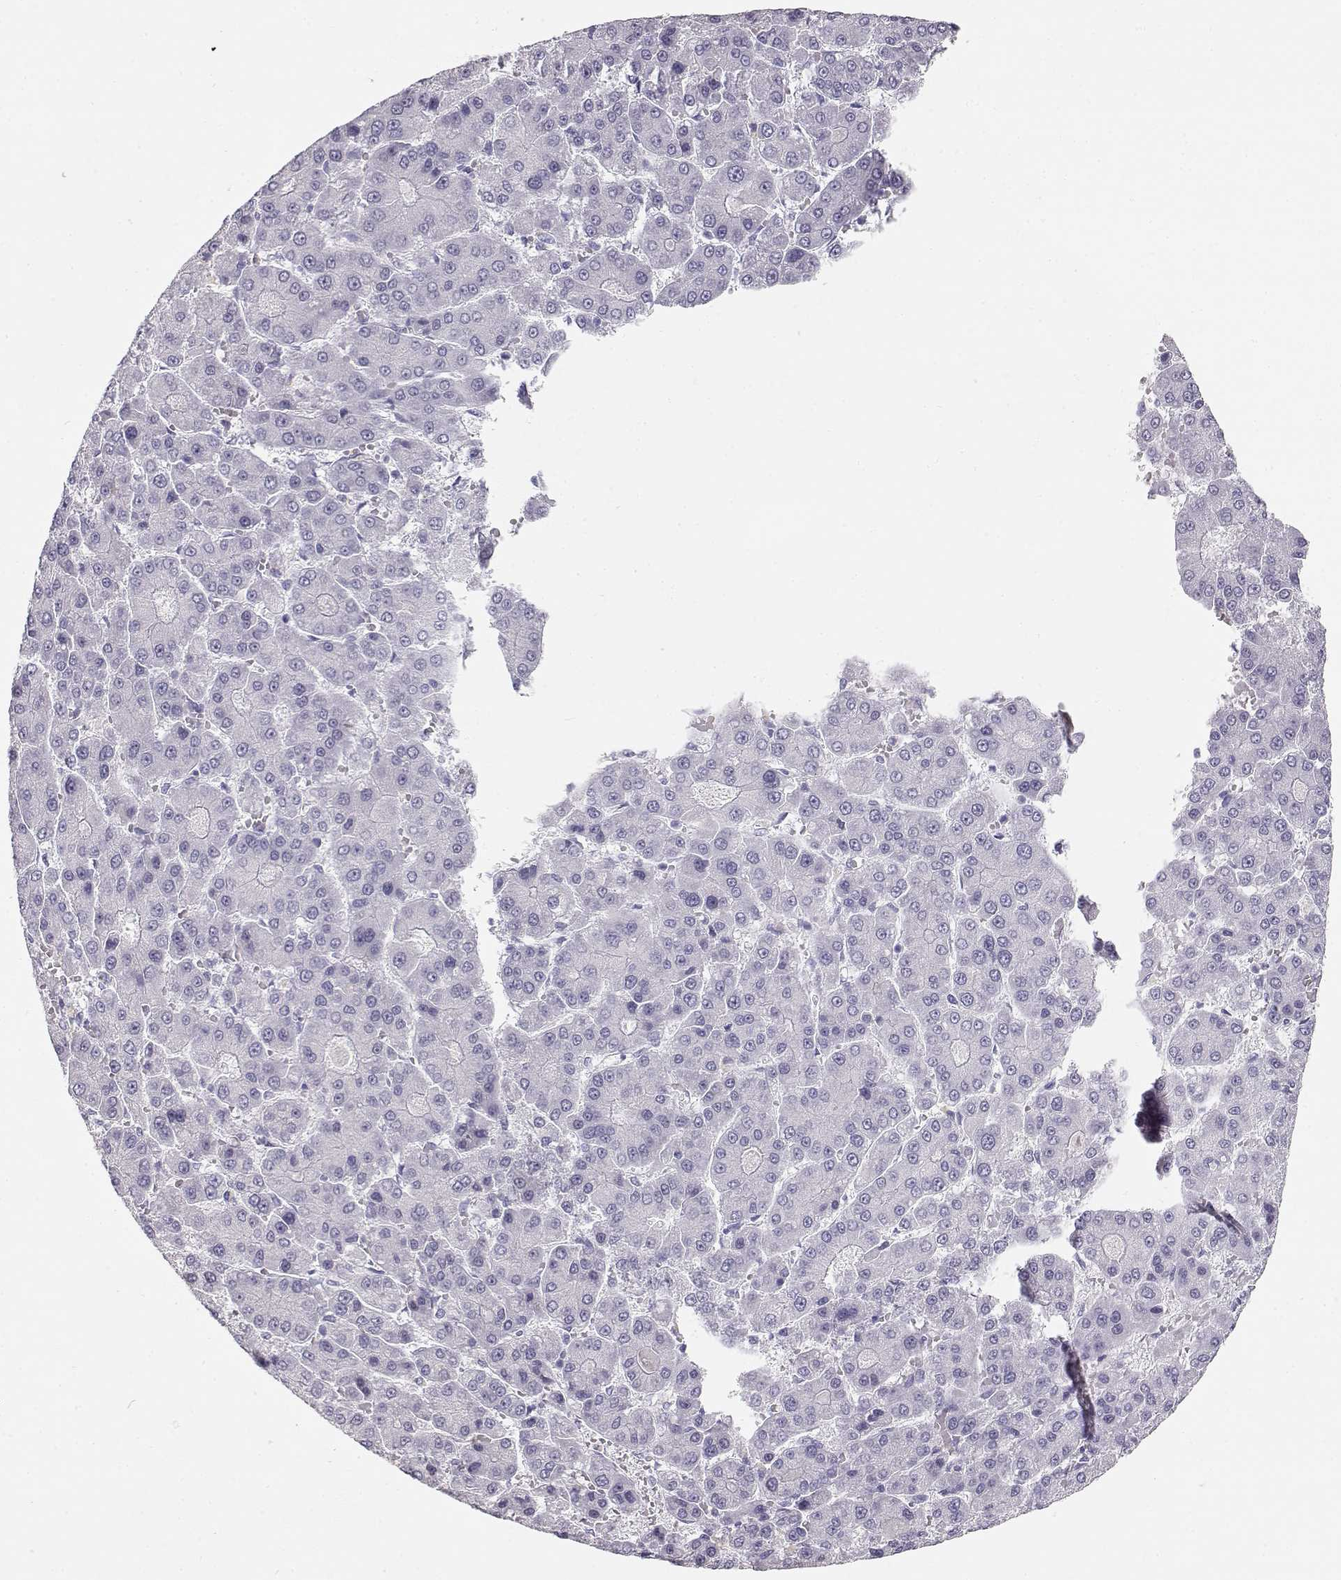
{"staining": {"intensity": "negative", "quantity": "none", "location": "none"}, "tissue": "liver cancer", "cell_type": "Tumor cells", "image_type": "cancer", "snomed": [{"axis": "morphology", "description": "Carcinoma, Hepatocellular, NOS"}, {"axis": "topography", "description": "Liver"}], "caption": "DAB (3,3'-diaminobenzidine) immunohistochemical staining of liver cancer demonstrates no significant staining in tumor cells.", "gene": "TKTL1", "patient": {"sex": "male", "age": 70}}